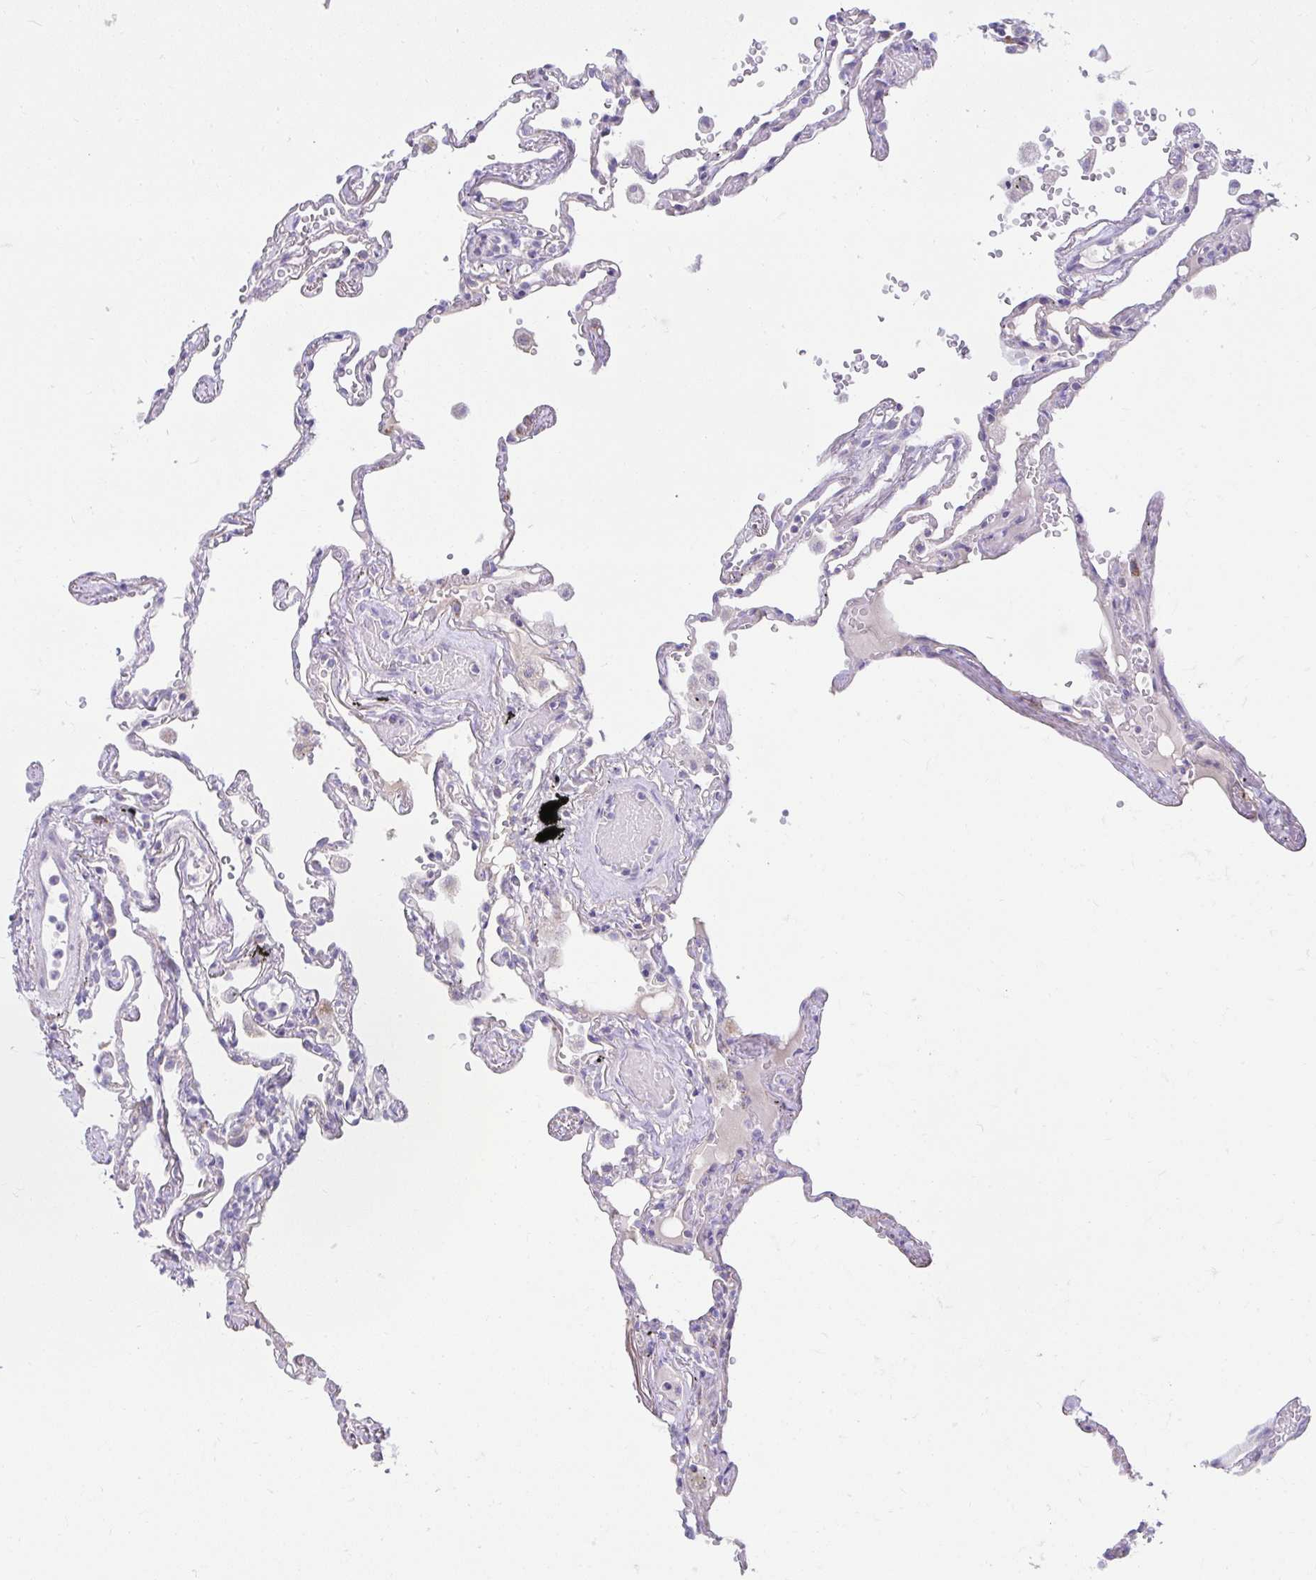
{"staining": {"intensity": "weak", "quantity": "<25%", "location": "cytoplasmic/membranous"}, "tissue": "lung", "cell_type": "Alveolar cells", "image_type": "normal", "snomed": [{"axis": "morphology", "description": "Normal tissue, NOS"}, {"axis": "topography", "description": "Lung"}], "caption": "Immunohistochemical staining of normal human lung demonstrates no significant expression in alveolar cells. (DAB IHC with hematoxylin counter stain).", "gene": "PRRG3", "patient": {"sex": "female", "age": 67}}